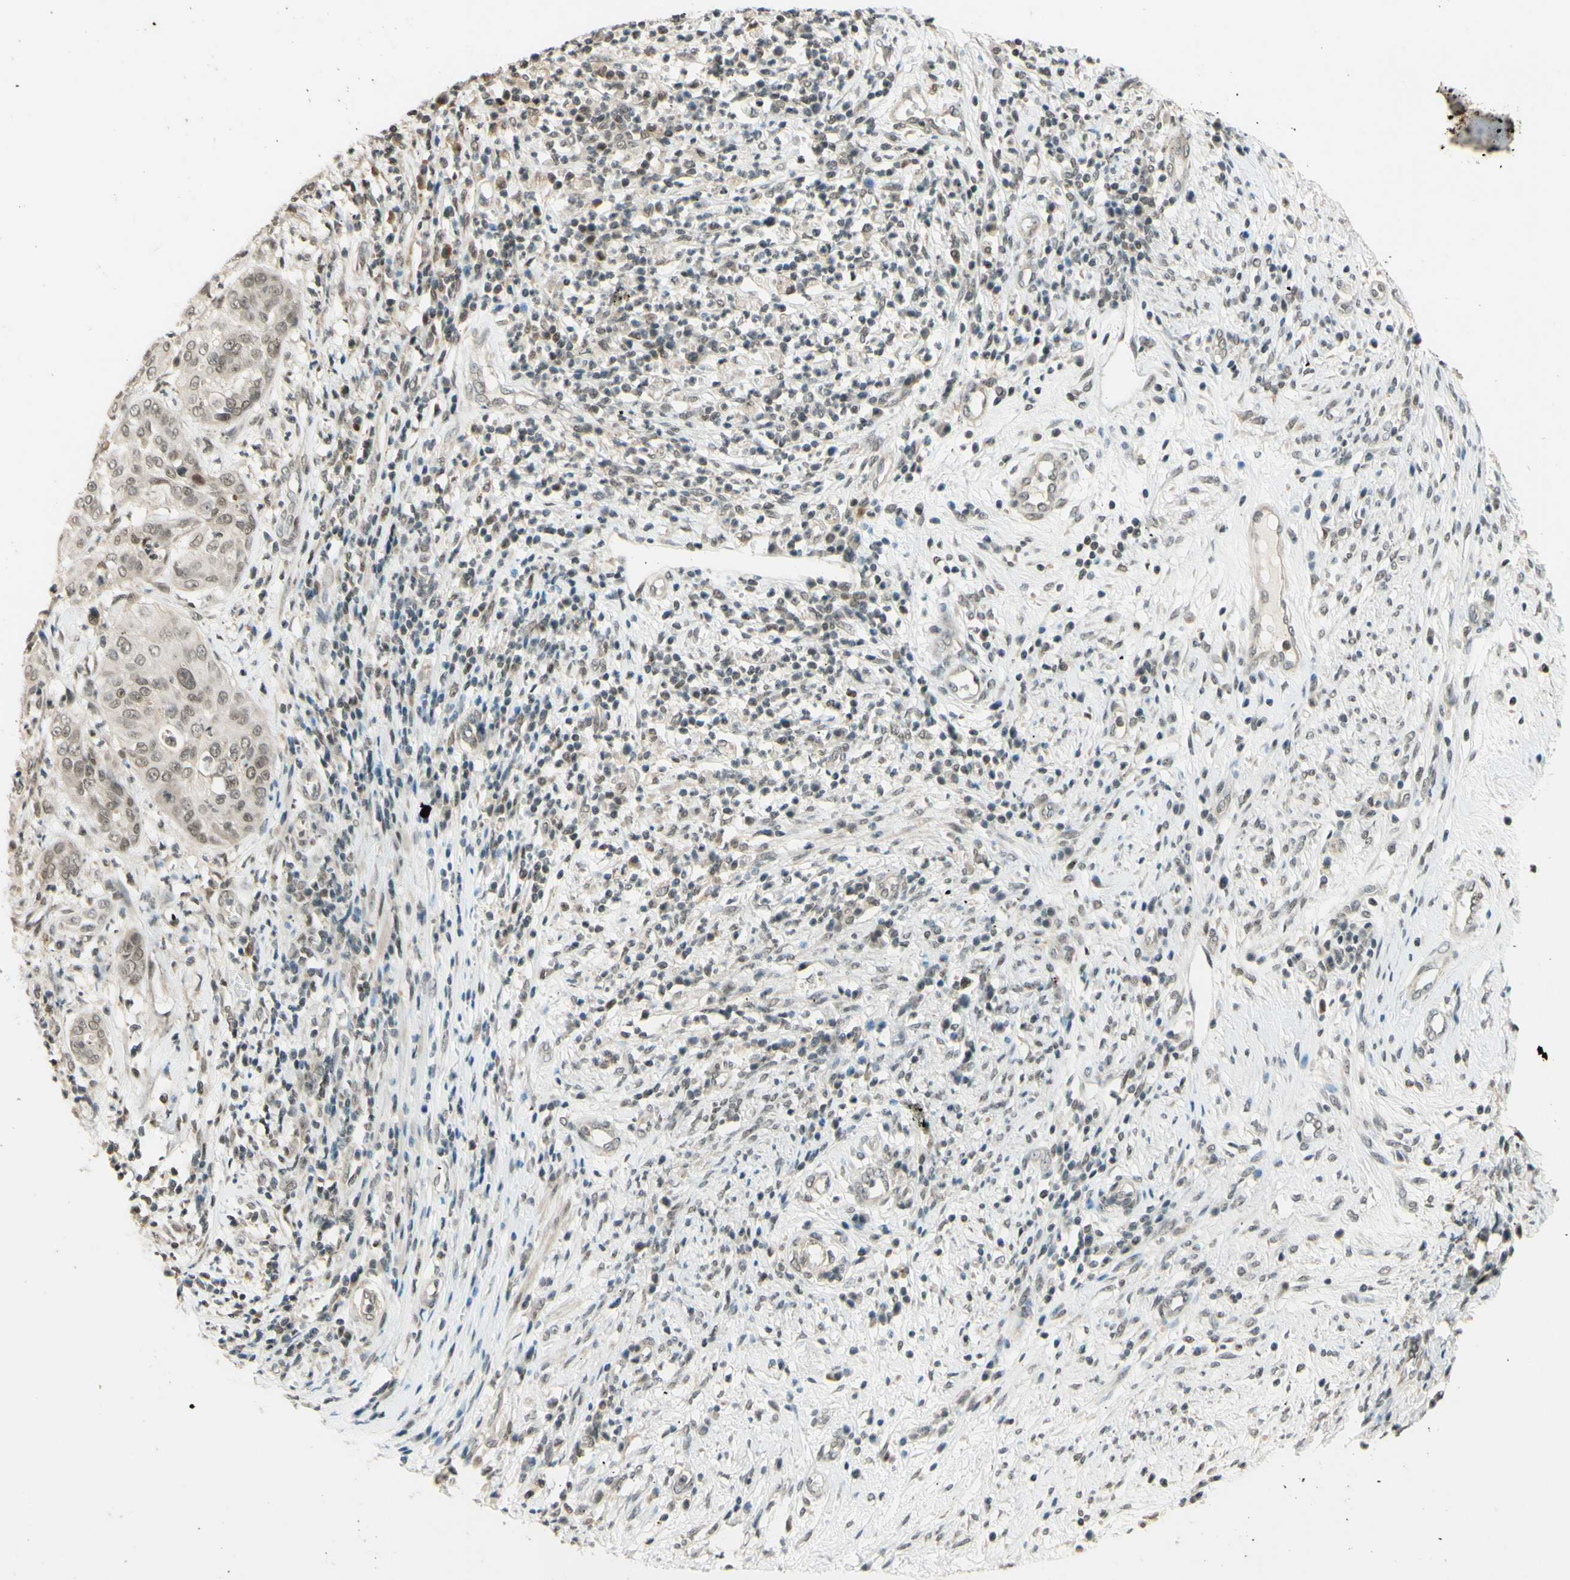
{"staining": {"intensity": "weak", "quantity": ">75%", "location": "nuclear"}, "tissue": "cervical cancer", "cell_type": "Tumor cells", "image_type": "cancer", "snomed": [{"axis": "morphology", "description": "Normal tissue, NOS"}, {"axis": "morphology", "description": "Squamous cell carcinoma, NOS"}, {"axis": "topography", "description": "Cervix"}], "caption": "This image reveals immunohistochemistry (IHC) staining of human squamous cell carcinoma (cervical), with low weak nuclear expression in approximately >75% of tumor cells.", "gene": "SMARCB1", "patient": {"sex": "female", "age": 39}}